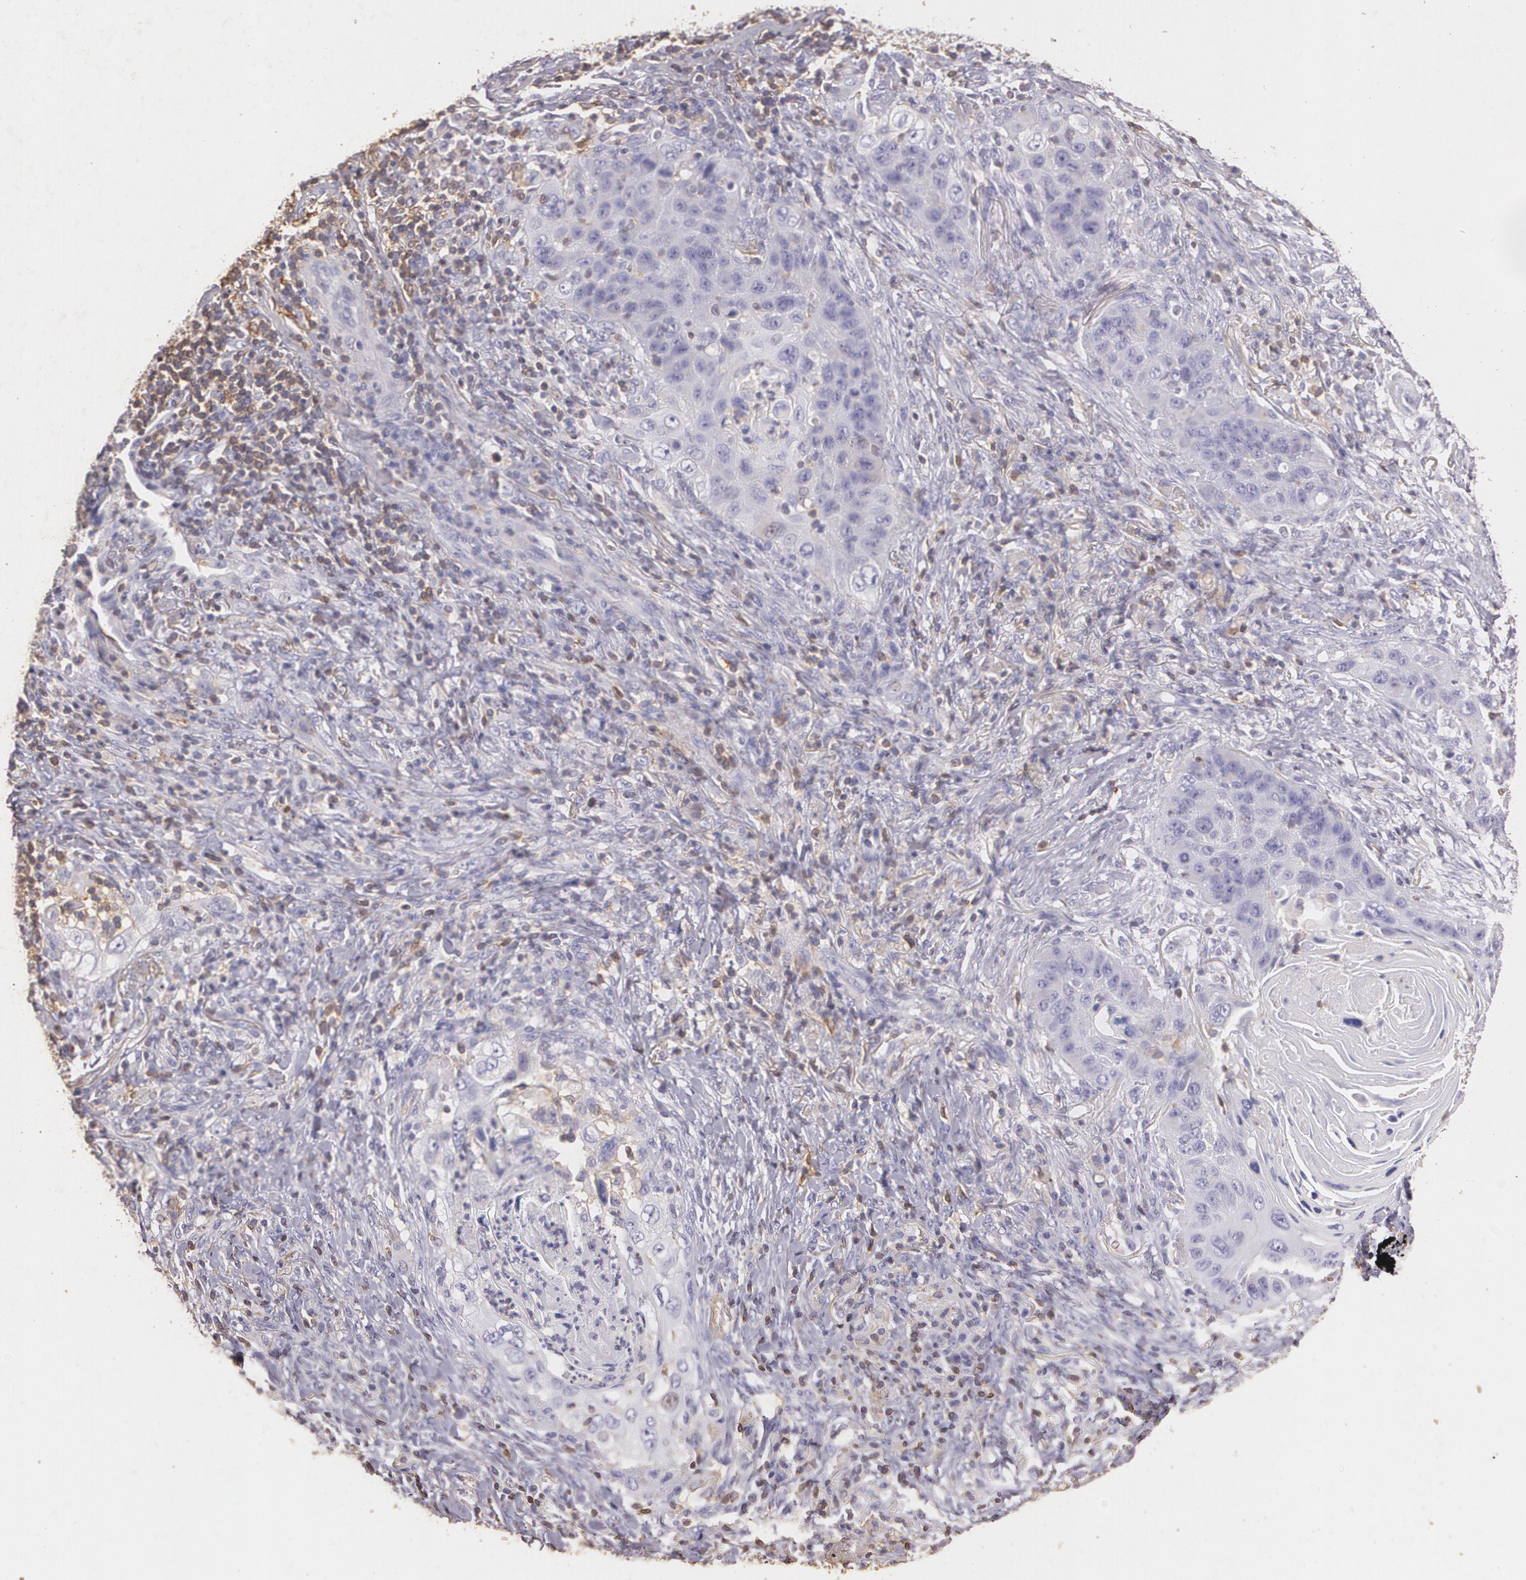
{"staining": {"intensity": "negative", "quantity": "none", "location": "none"}, "tissue": "lung cancer", "cell_type": "Tumor cells", "image_type": "cancer", "snomed": [{"axis": "morphology", "description": "Squamous cell carcinoma, NOS"}, {"axis": "topography", "description": "Lung"}], "caption": "An immunohistochemistry photomicrograph of squamous cell carcinoma (lung) is shown. There is no staining in tumor cells of squamous cell carcinoma (lung). (Brightfield microscopy of DAB (3,3'-diaminobenzidine) immunohistochemistry (IHC) at high magnification).", "gene": "TGFBR1", "patient": {"sex": "female", "age": 67}}